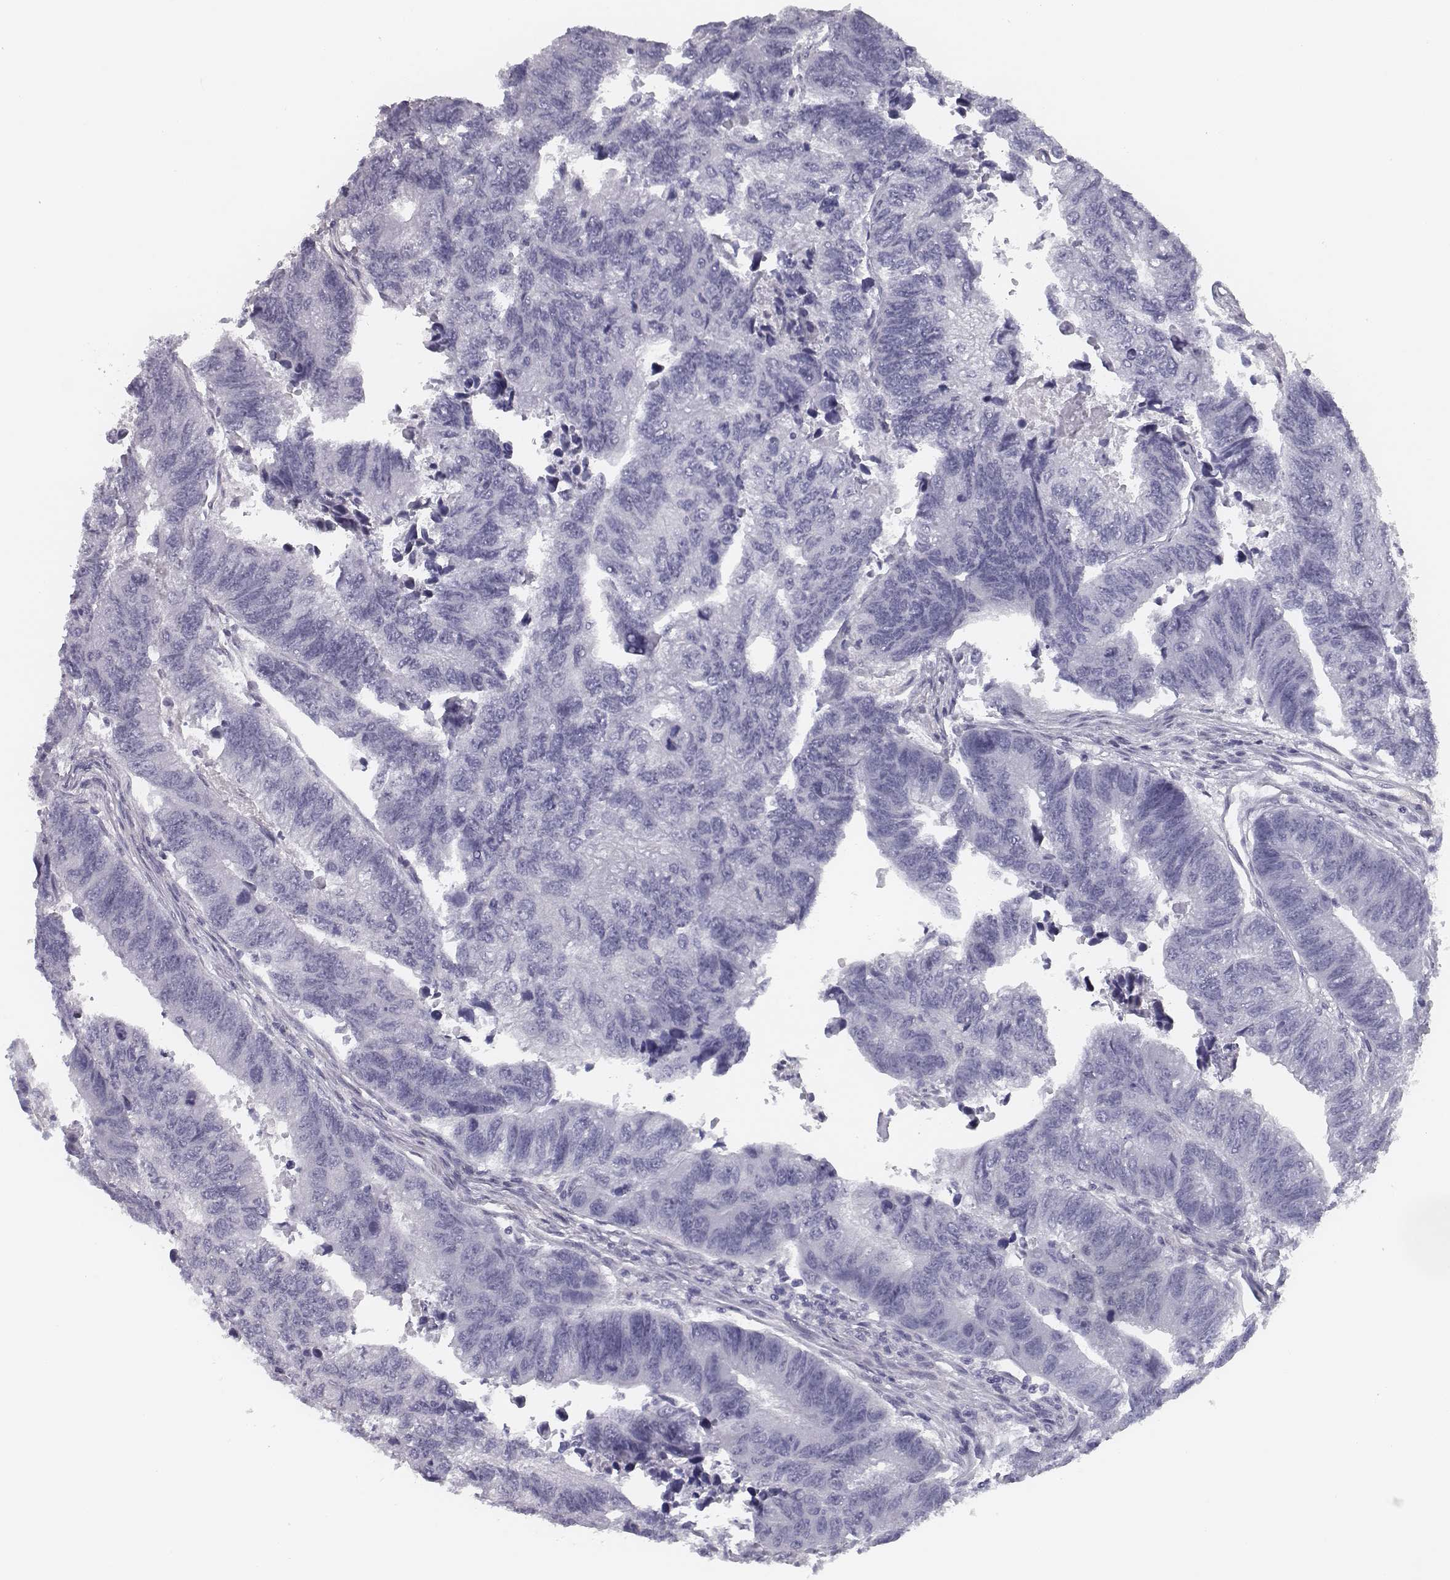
{"staining": {"intensity": "negative", "quantity": "none", "location": "none"}, "tissue": "colorectal cancer", "cell_type": "Tumor cells", "image_type": "cancer", "snomed": [{"axis": "morphology", "description": "Adenocarcinoma, NOS"}, {"axis": "topography", "description": "Colon"}], "caption": "The image reveals no significant staining in tumor cells of colorectal adenocarcinoma.", "gene": "ISYNA1", "patient": {"sex": "female", "age": 65}}